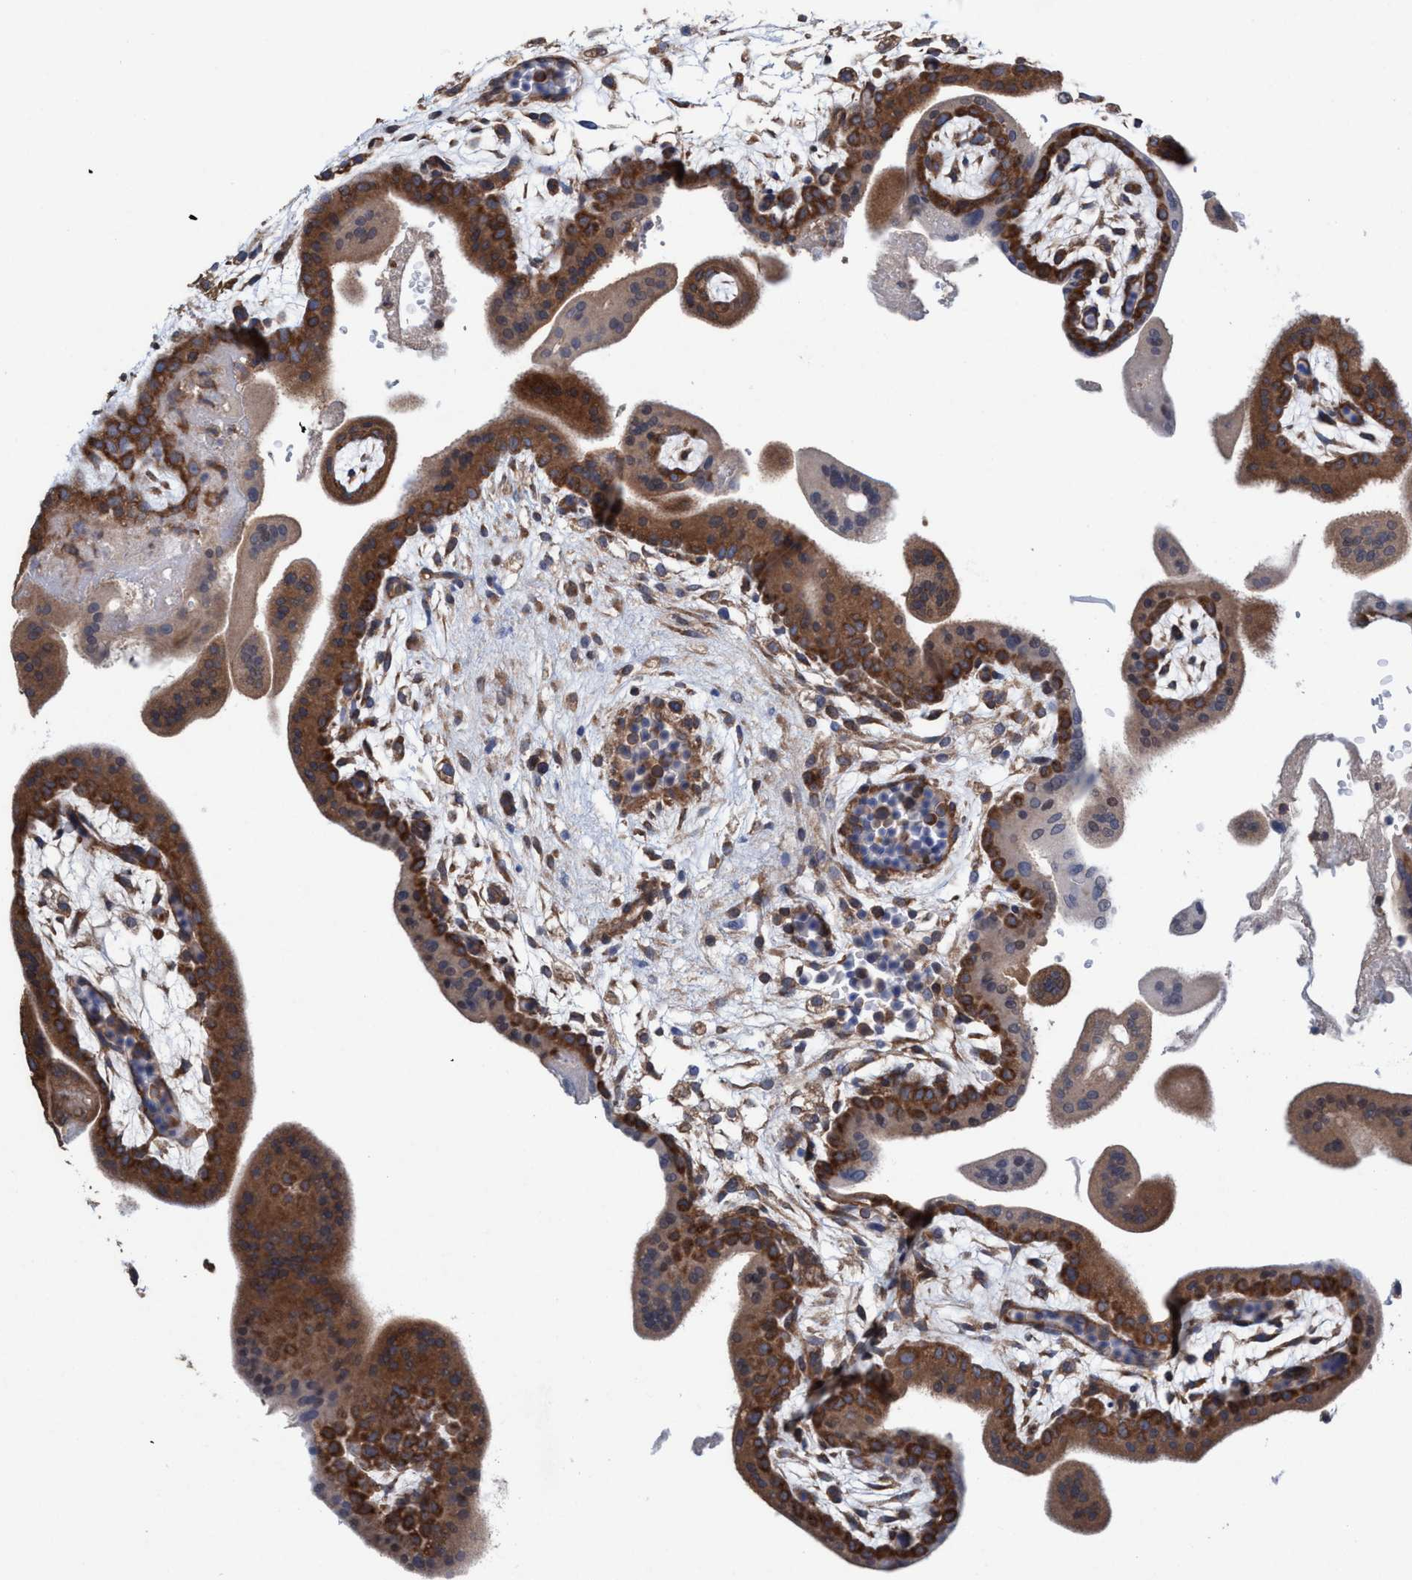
{"staining": {"intensity": "moderate", "quantity": ">75%", "location": "cytoplasmic/membranous"}, "tissue": "placenta", "cell_type": "Trophoblastic cells", "image_type": "normal", "snomed": [{"axis": "morphology", "description": "Normal tissue, NOS"}, {"axis": "topography", "description": "Placenta"}], "caption": "High-magnification brightfield microscopy of benign placenta stained with DAB (brown) and counterstained with hematoxylin (blue). trophoblastic cells exhibit moderate cytoplasmic/membranous expression is seen in about>75% of cells.", "gene": "METAP2", "patient": {"sex": "female", "age": 35}}